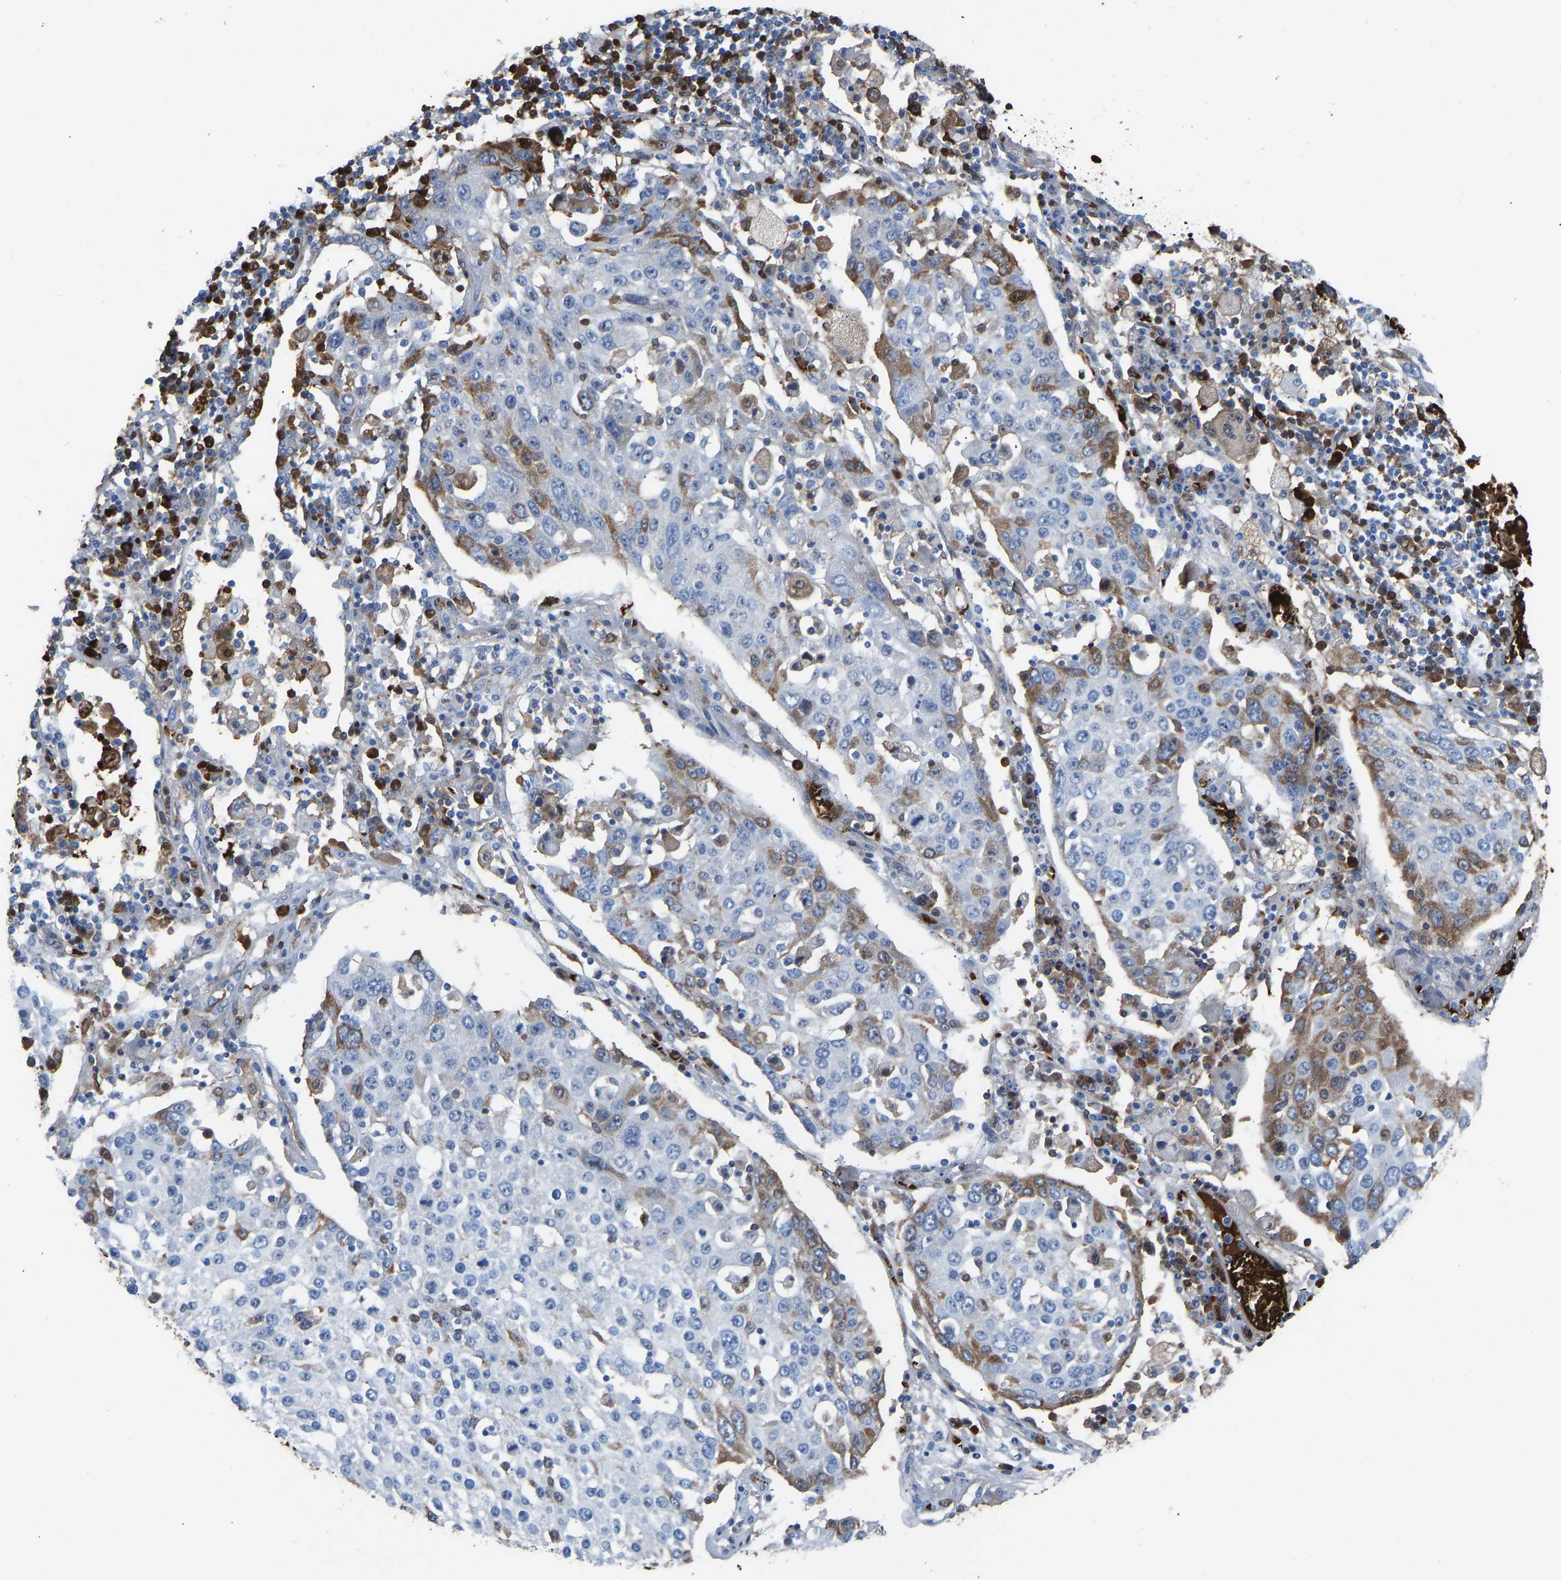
{"staining": {"intensity": "moderate", "quantity": "<25%", "location": "cytoplasmic/membranous"}, "tissue": "lung cancer", "cell_type": "Tumor cells", "image_type": "cancer", "snomed": [{"axis": "morphology", "description": "Squamous cell carcinoma, NOS"}, {"axis": "topography", "description": "Lung"}], "caption": "Lung cancer (squamous cell carcinoma) stained with a protein marker shows moderate staining in tumor cells.", "gene": "PIGS", "patient": {"sex": "male", "age": 65}}